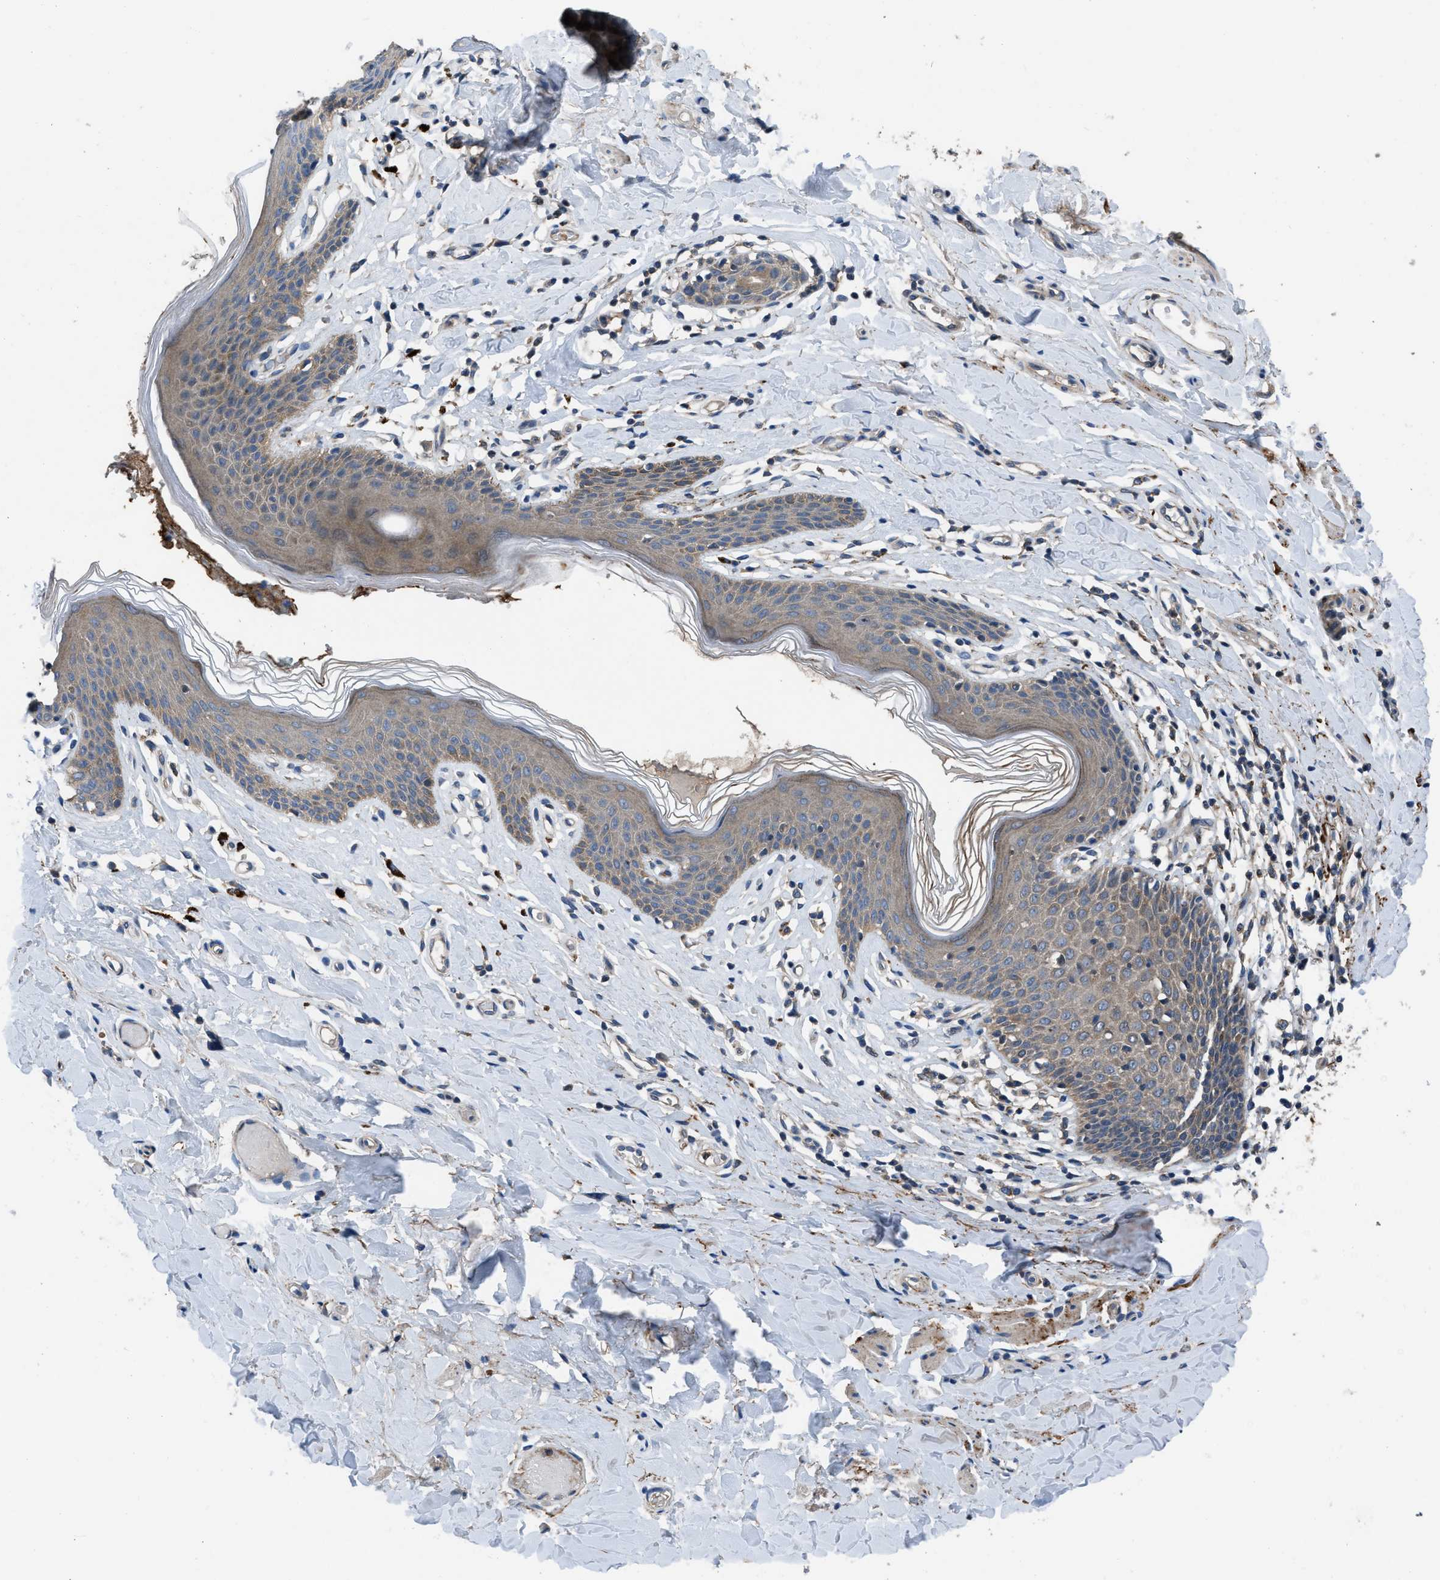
{"staining": {"intensity": "moderate", "quantity": "25%-75%", "location": "cytoplasmic/membranous"}, "tissue": "skin", "cell_type": "Epidermal cells", "image_type": "normal", "snomed": [{"axis": "morphology", "description": "Normal tissue, NOS"}, {"axis": "topography", "description": "Vulva"}], "caption": "Protein analysis of benign skin exhibits moderate cytoplasmic/membranous staining in approximately 25%-75% of epidermal cells.", "gene": "USP25", "patient": {"sex": "female", "age": 66}}